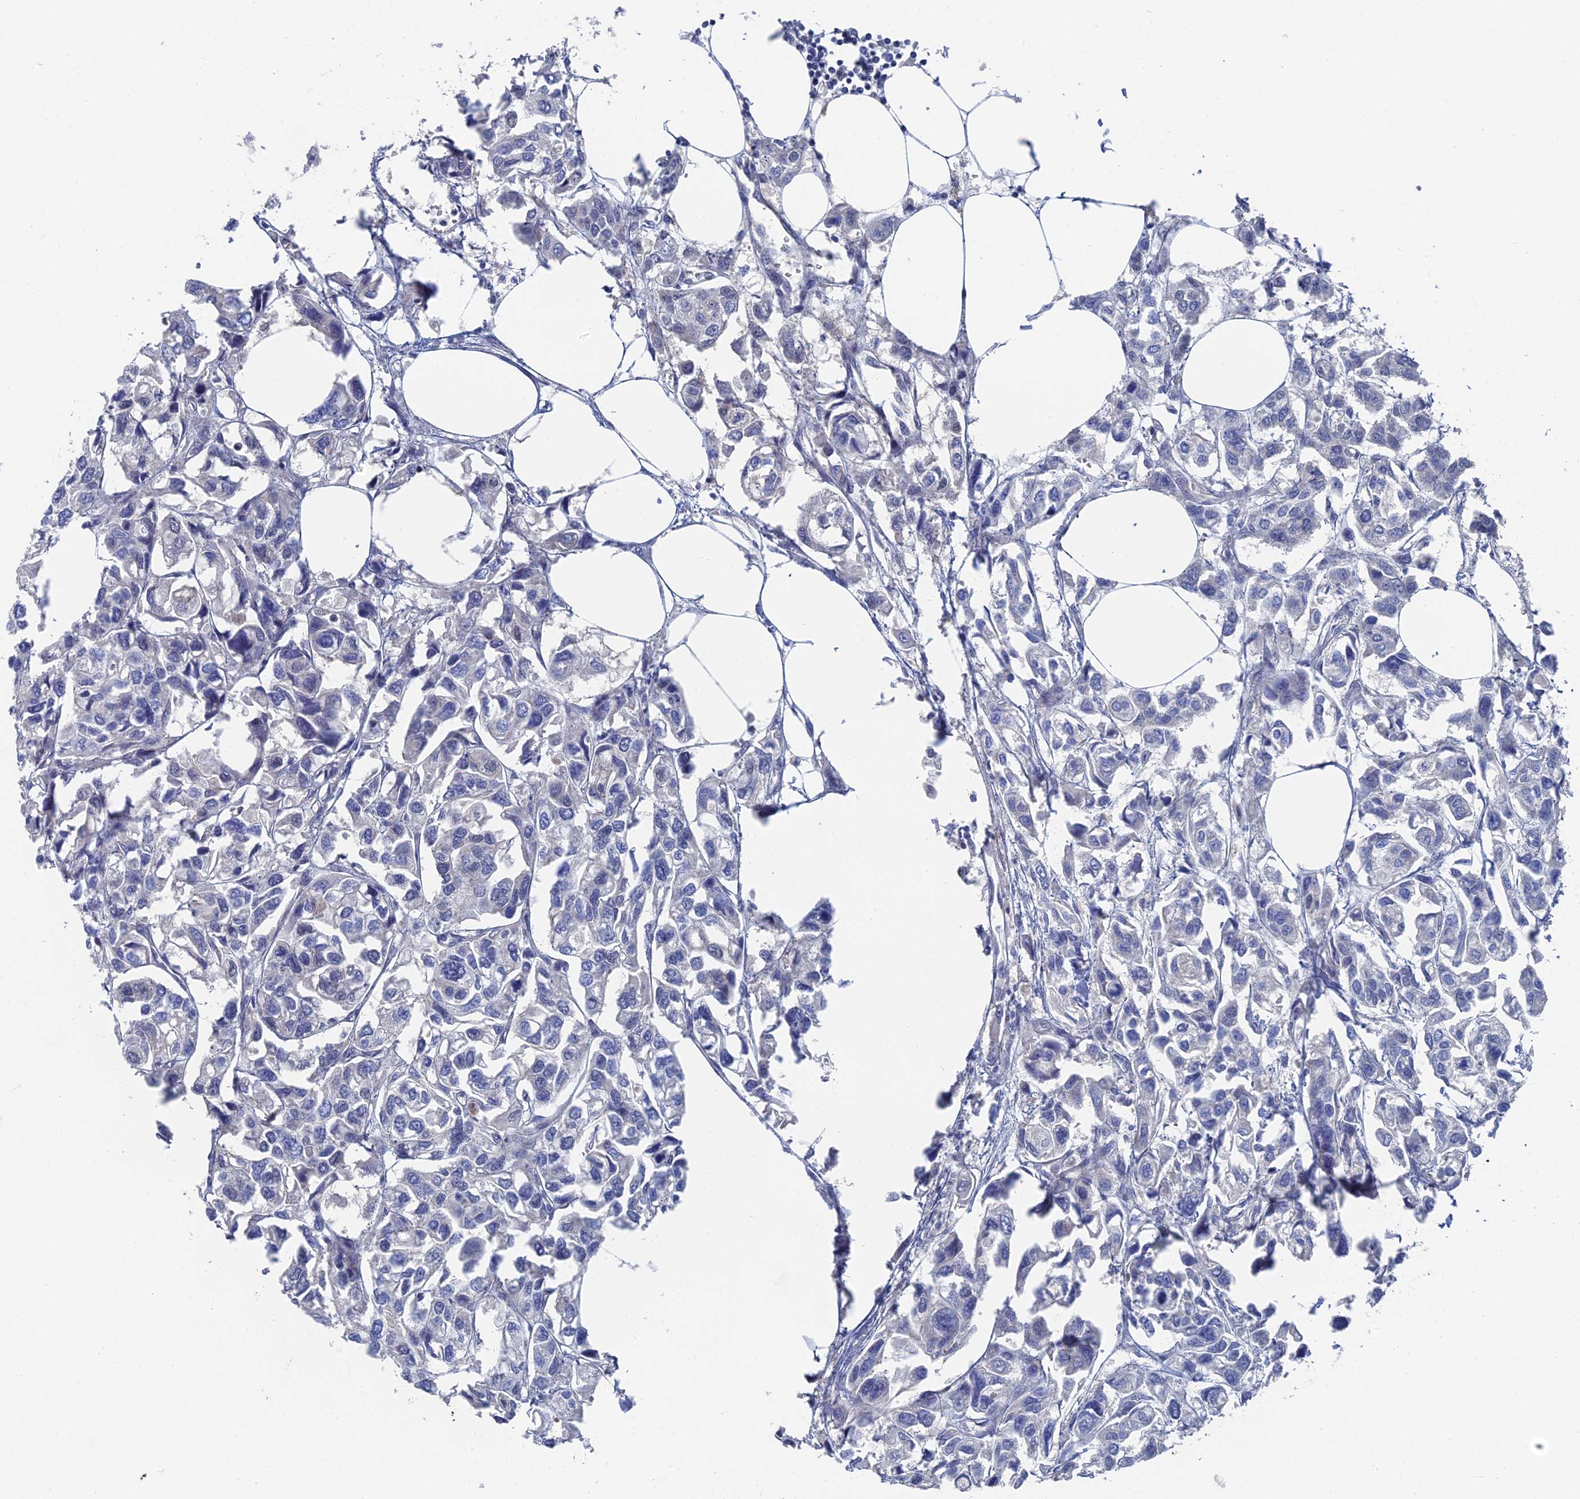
{"staining": {"intensity": "negative", "quantity": "none", "location": "none"}, "tissue": "urothelial cancer", "cell_type": "Tumor cells", "image_type": "cancer", "snomed": [{"axis": "morphology", "description": "Urothelial carcinoma, High grade"}, {"axis": "topography", "description": "Urinary bladder"}], "caption": "This is a micrograph of immunohistochemistry staining of urothelial cancer, which shows no expression in tumor cells.", "gene": "TSSC4", "patient": {"sex": "male", "age": 67}}